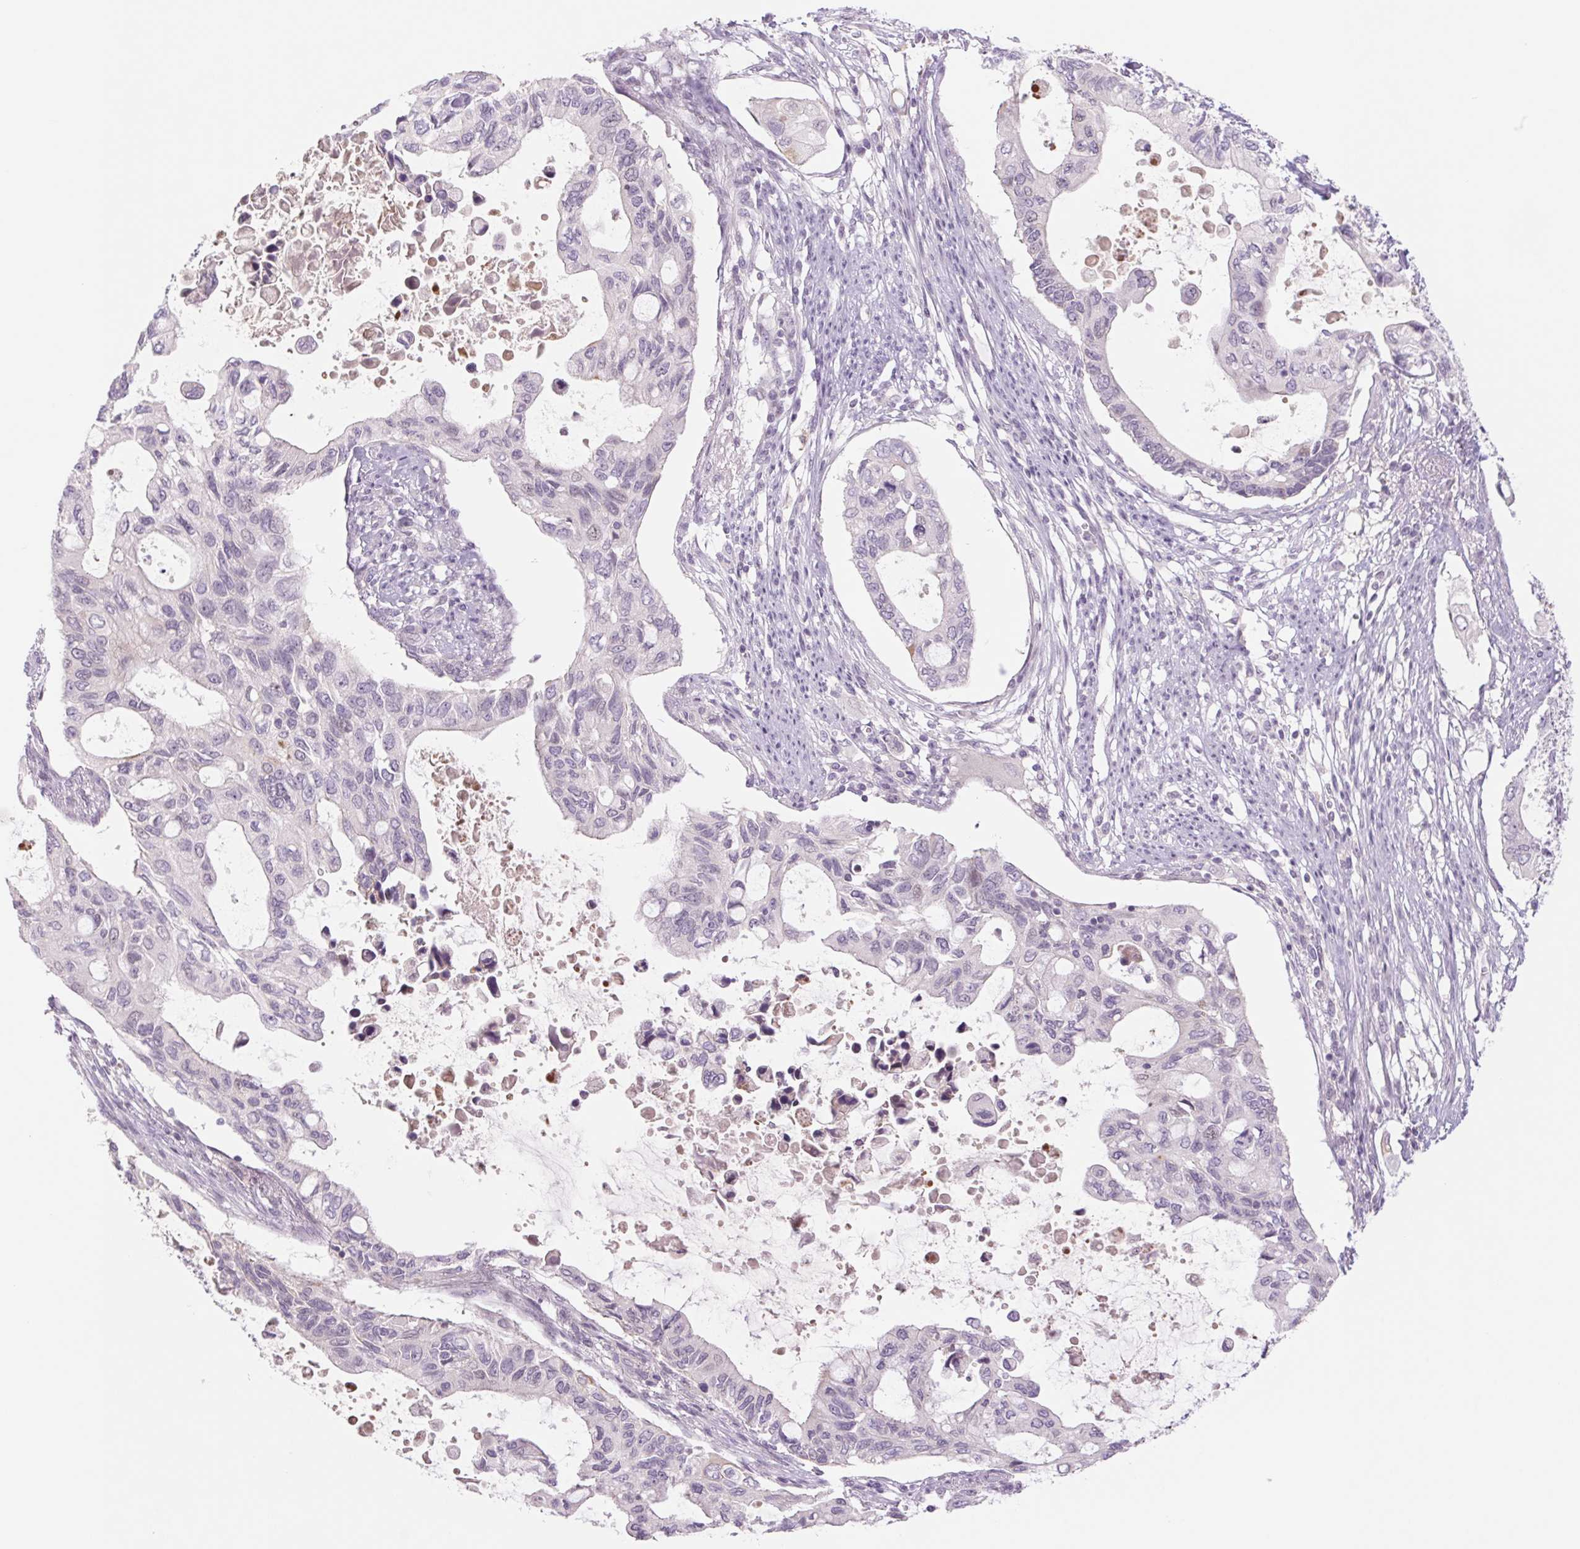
{"staining": {"intensity": "negative", "quantity": "none", "location": "none"}, "tissue": "pancreatic cancer", "cell_type": "Tumor cells", "image_type": "cancer", "snomed": [{"axis": "morphology", "description": "Adenocarcinoma, NOS"}, {"axis": "topography", "description": "Pancreas"}], "caption": "Human adenocarcinoma (pancreatic) stained for a protein using IHC displays no staining in tumor cells.", "gene": "KRT1", "patient": {"sex": "female", "age": 63}}